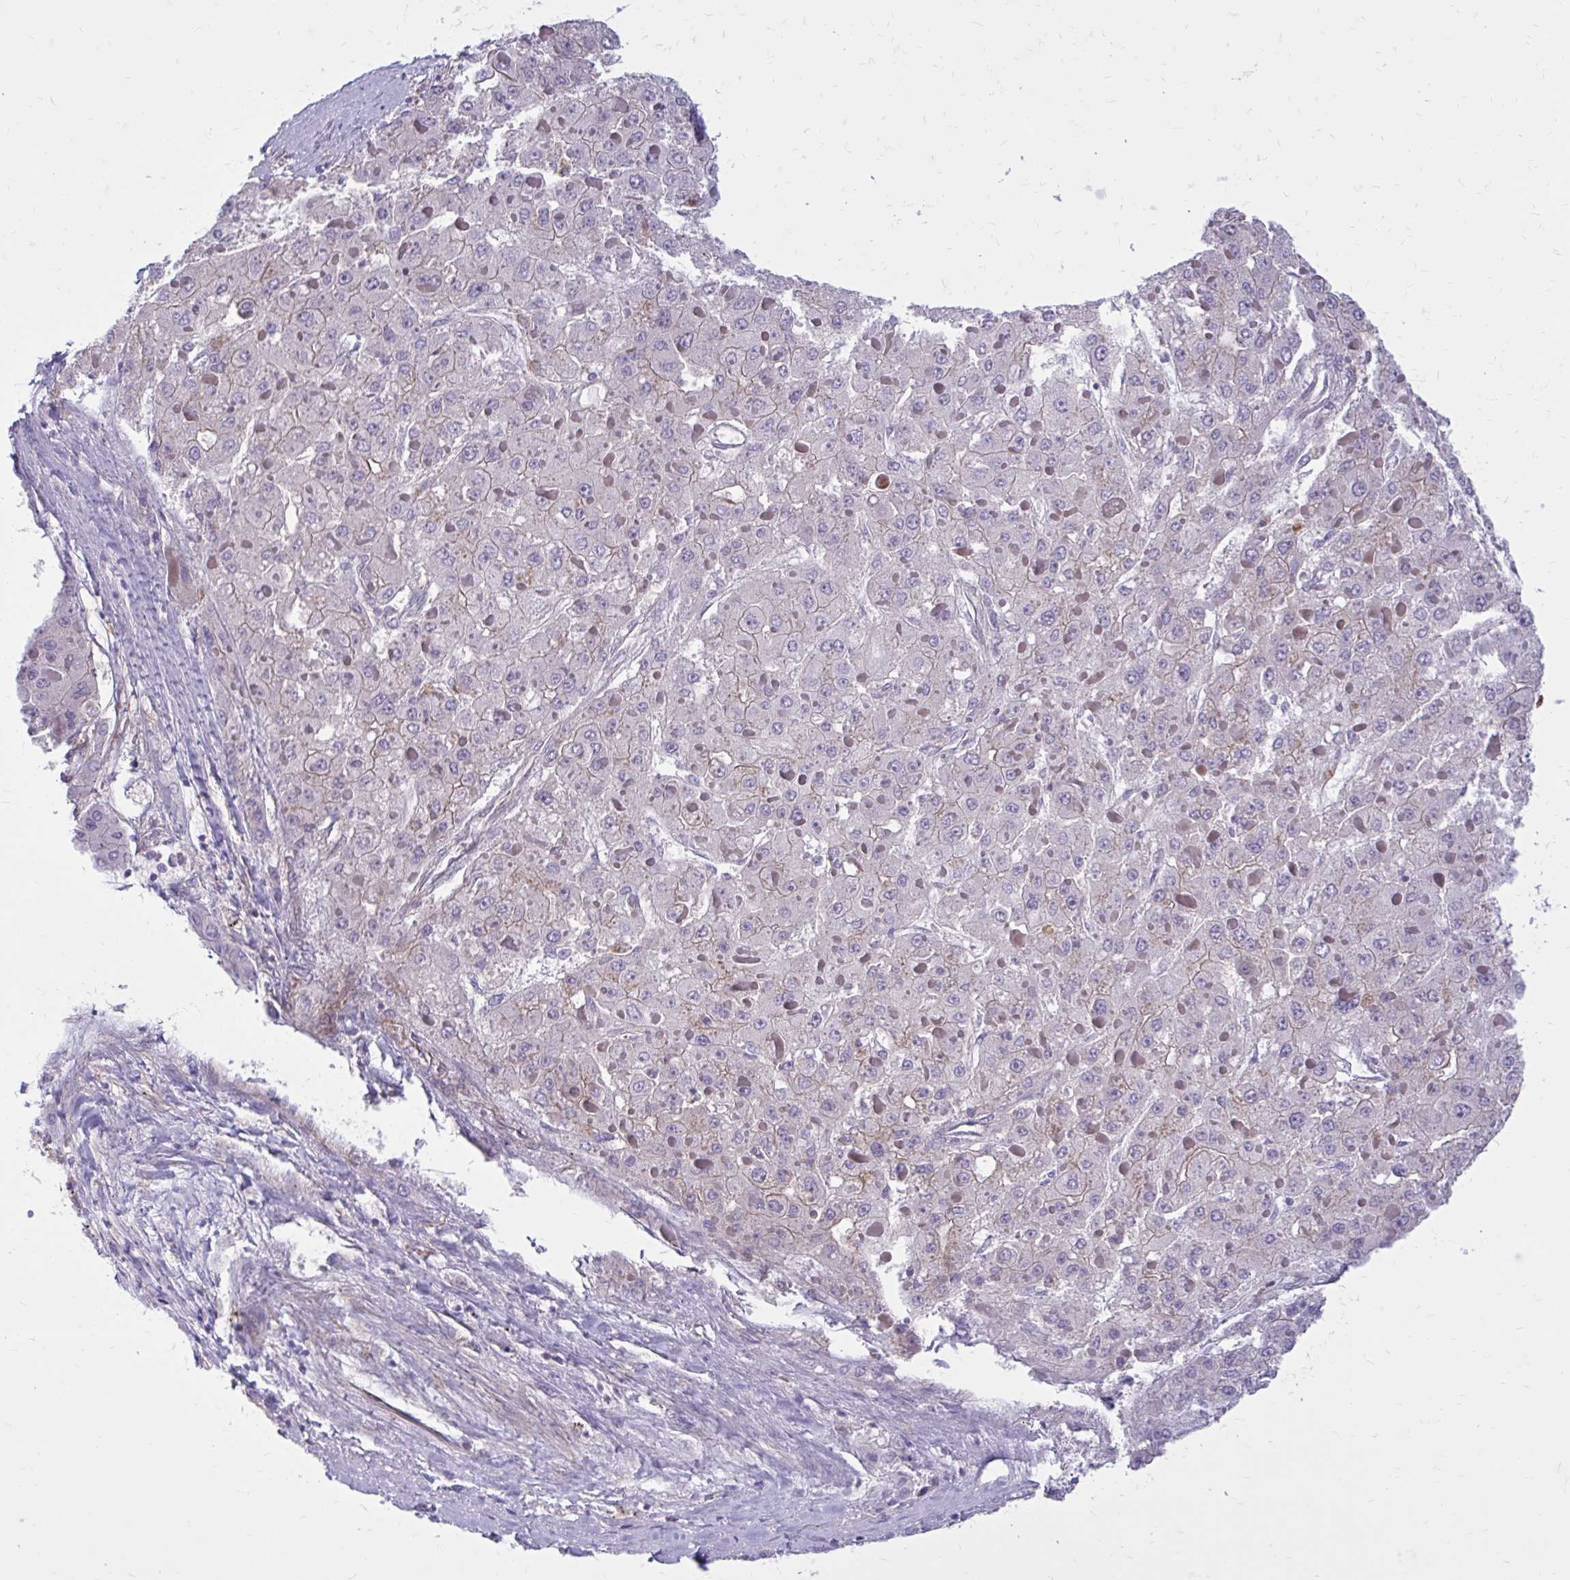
{"staining": {"intensity": "negative", "quantity": "none", "location": "none"}, "tissue": "liver cancer", "cell_type": "Tumor cells", "image_type": "cancer", "snomed": [{"axis": "morphology", "description": "Carcinoma, Hepatocellular, NOS"}, {"axis": "topography", "description": "Liver"}], "caption": "The image exhibits no staining of tumor cells in liver cancer (hepatocellular carcinoma).", "gene": "FAP", "patient": {"sex": "female", "age": 73}}